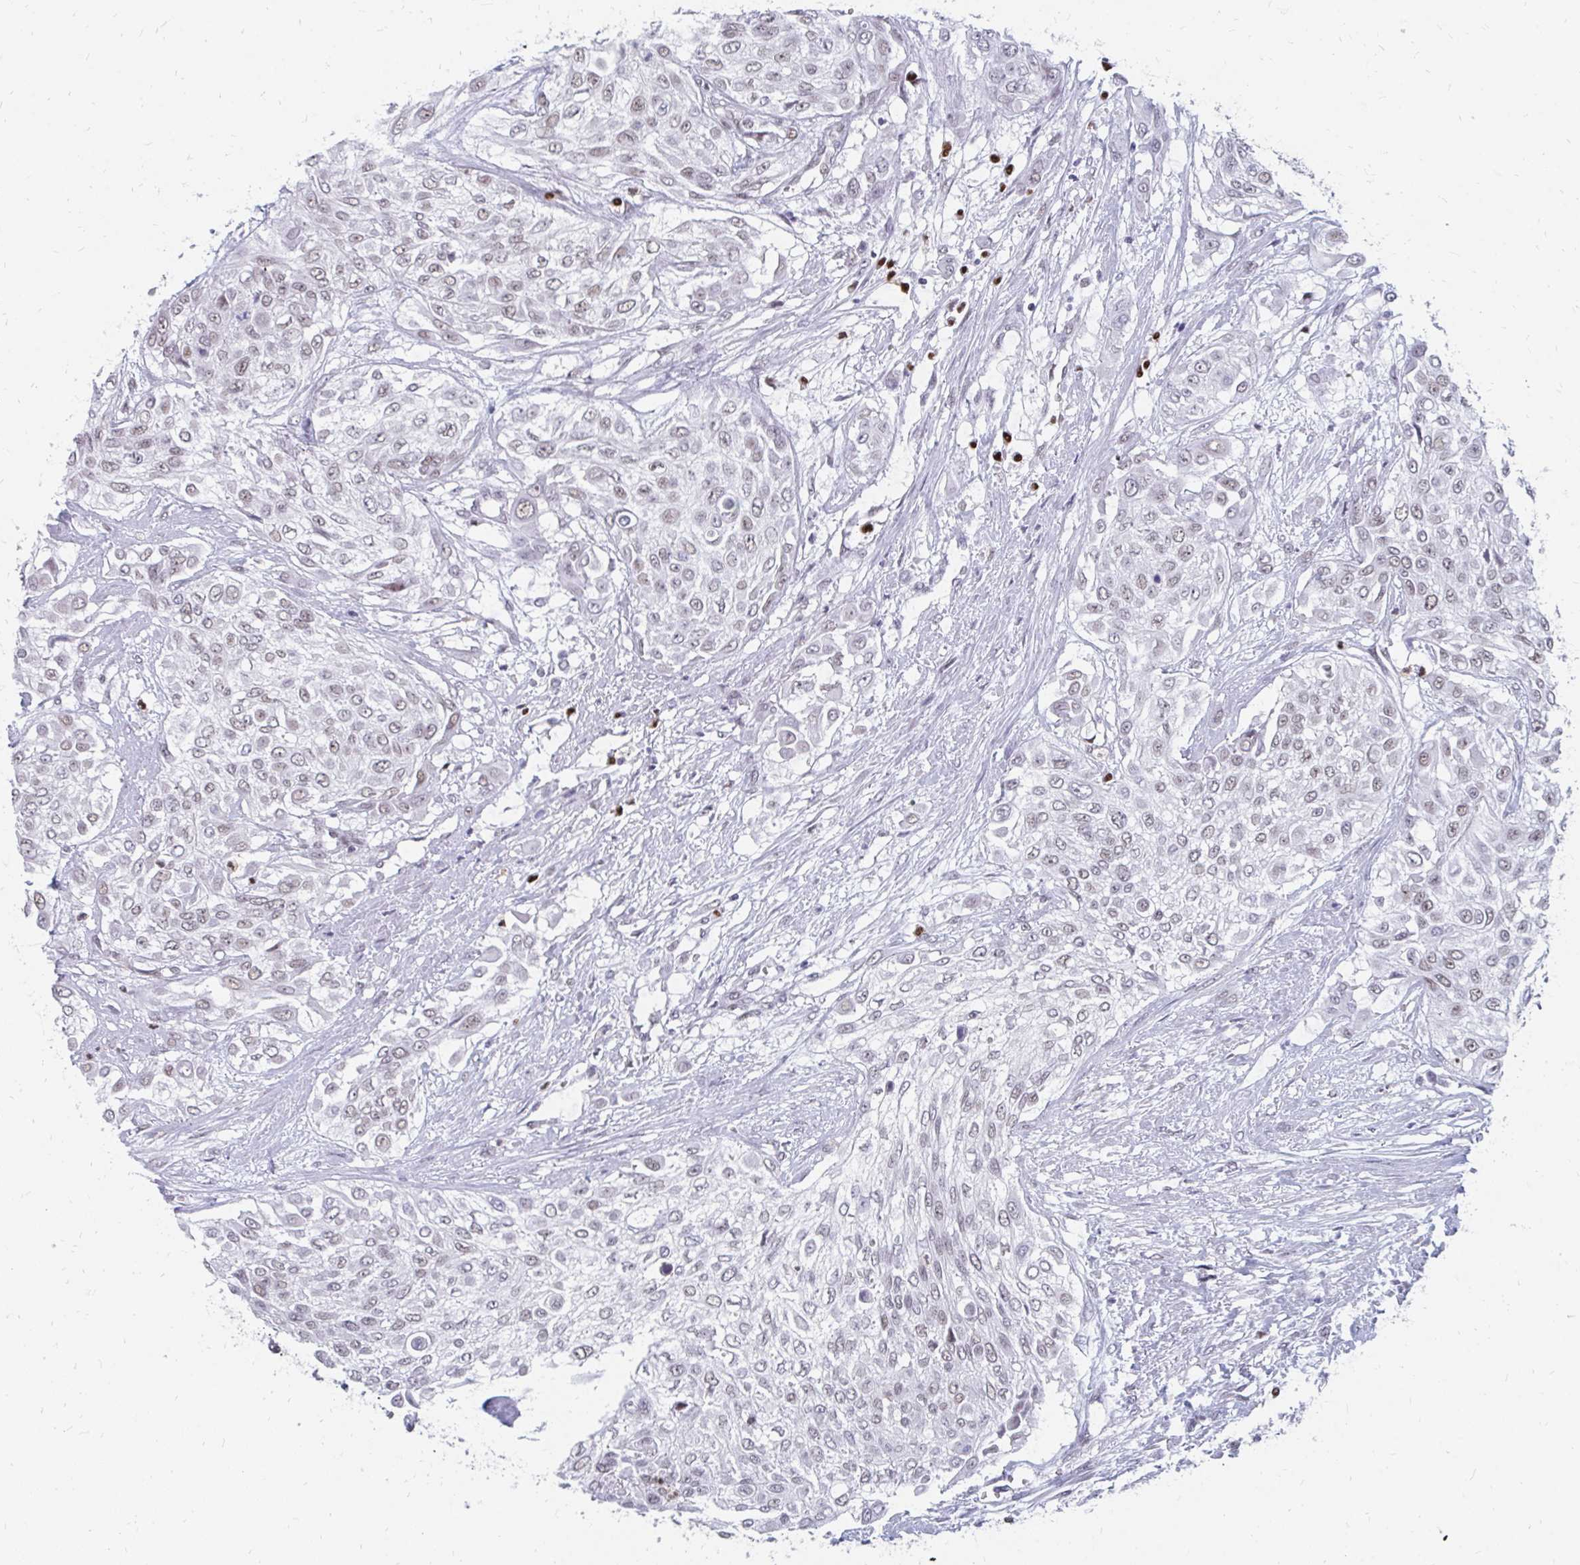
{"staining": {"intensity": "weak", "quantity": ">75%", "location": "nuclear"}, "tissue": "urothelial cancer", "cell_type": "Tumor cells", "image_type": "cancer", "snomed": [{"axis": "morphology", "description": "Urothelial carcinoma, High grade"}, {"axis": "topography", "description": "Urinary bladder"}], "caption": "This image exhibits immunohistochemistry staining of human urothelial cancer, with low weak nuclear expression in about >75% of tumor cells.", "gene": "PLK3", "patient": {"sex": "male", "age": 57}}